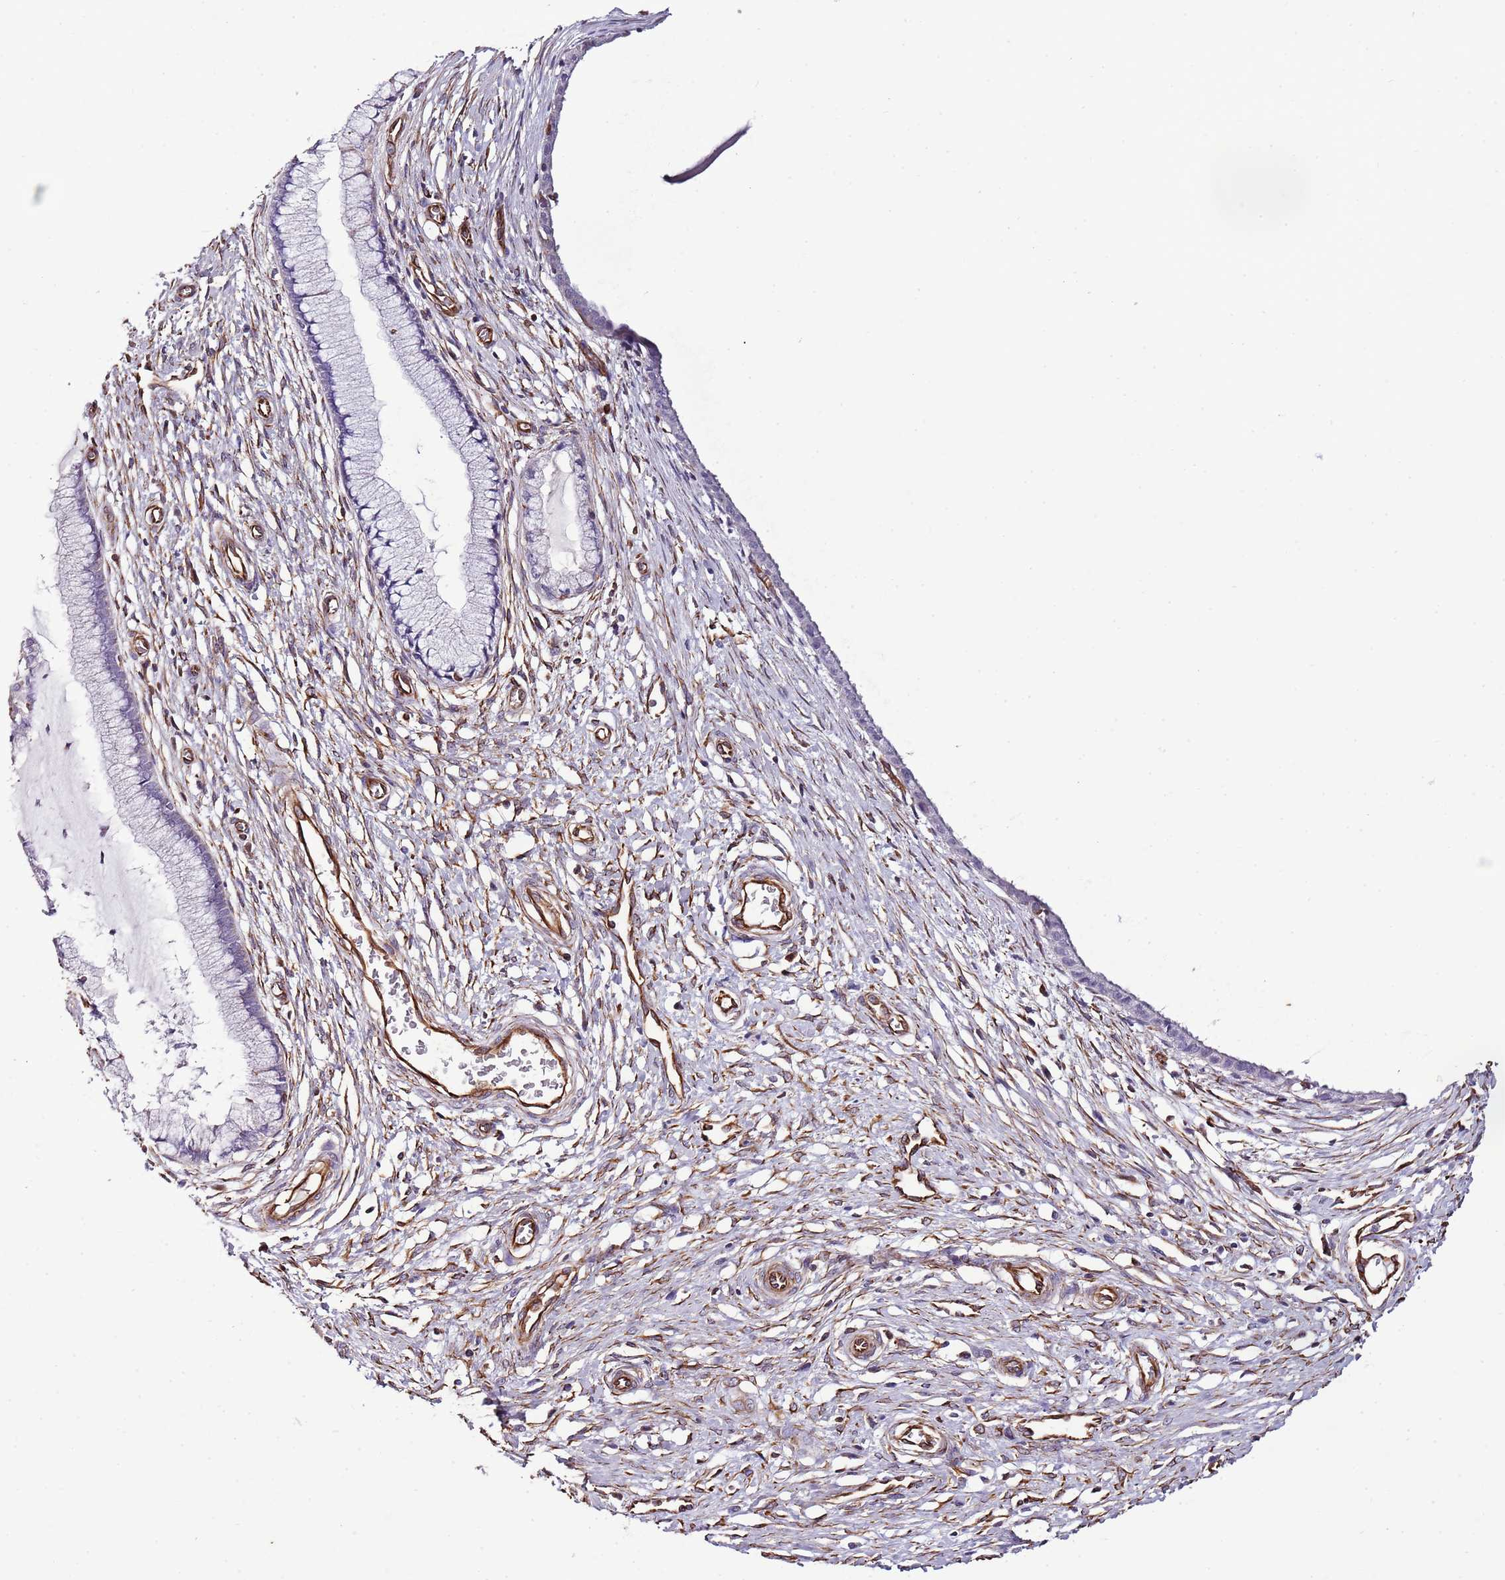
{"staining": {"intensity": "negative", "quantity": "none", "location": "none"}, "tissue": "cervix", "cell_type": "Glandular cells", "image_type": "normal", "snomed": [{"axis": "morphology", "description": "Normal tissue, NOS"}, {"axis": "topography", "description": "Cervix"}], "caption": "Immunohistochemistry histopathology image of benign human cervix stained for a protein (brown), which displays no positivity in glandular cells.", "gene": "ZNF786", "patient": {"sex": "female", "age": 55}}